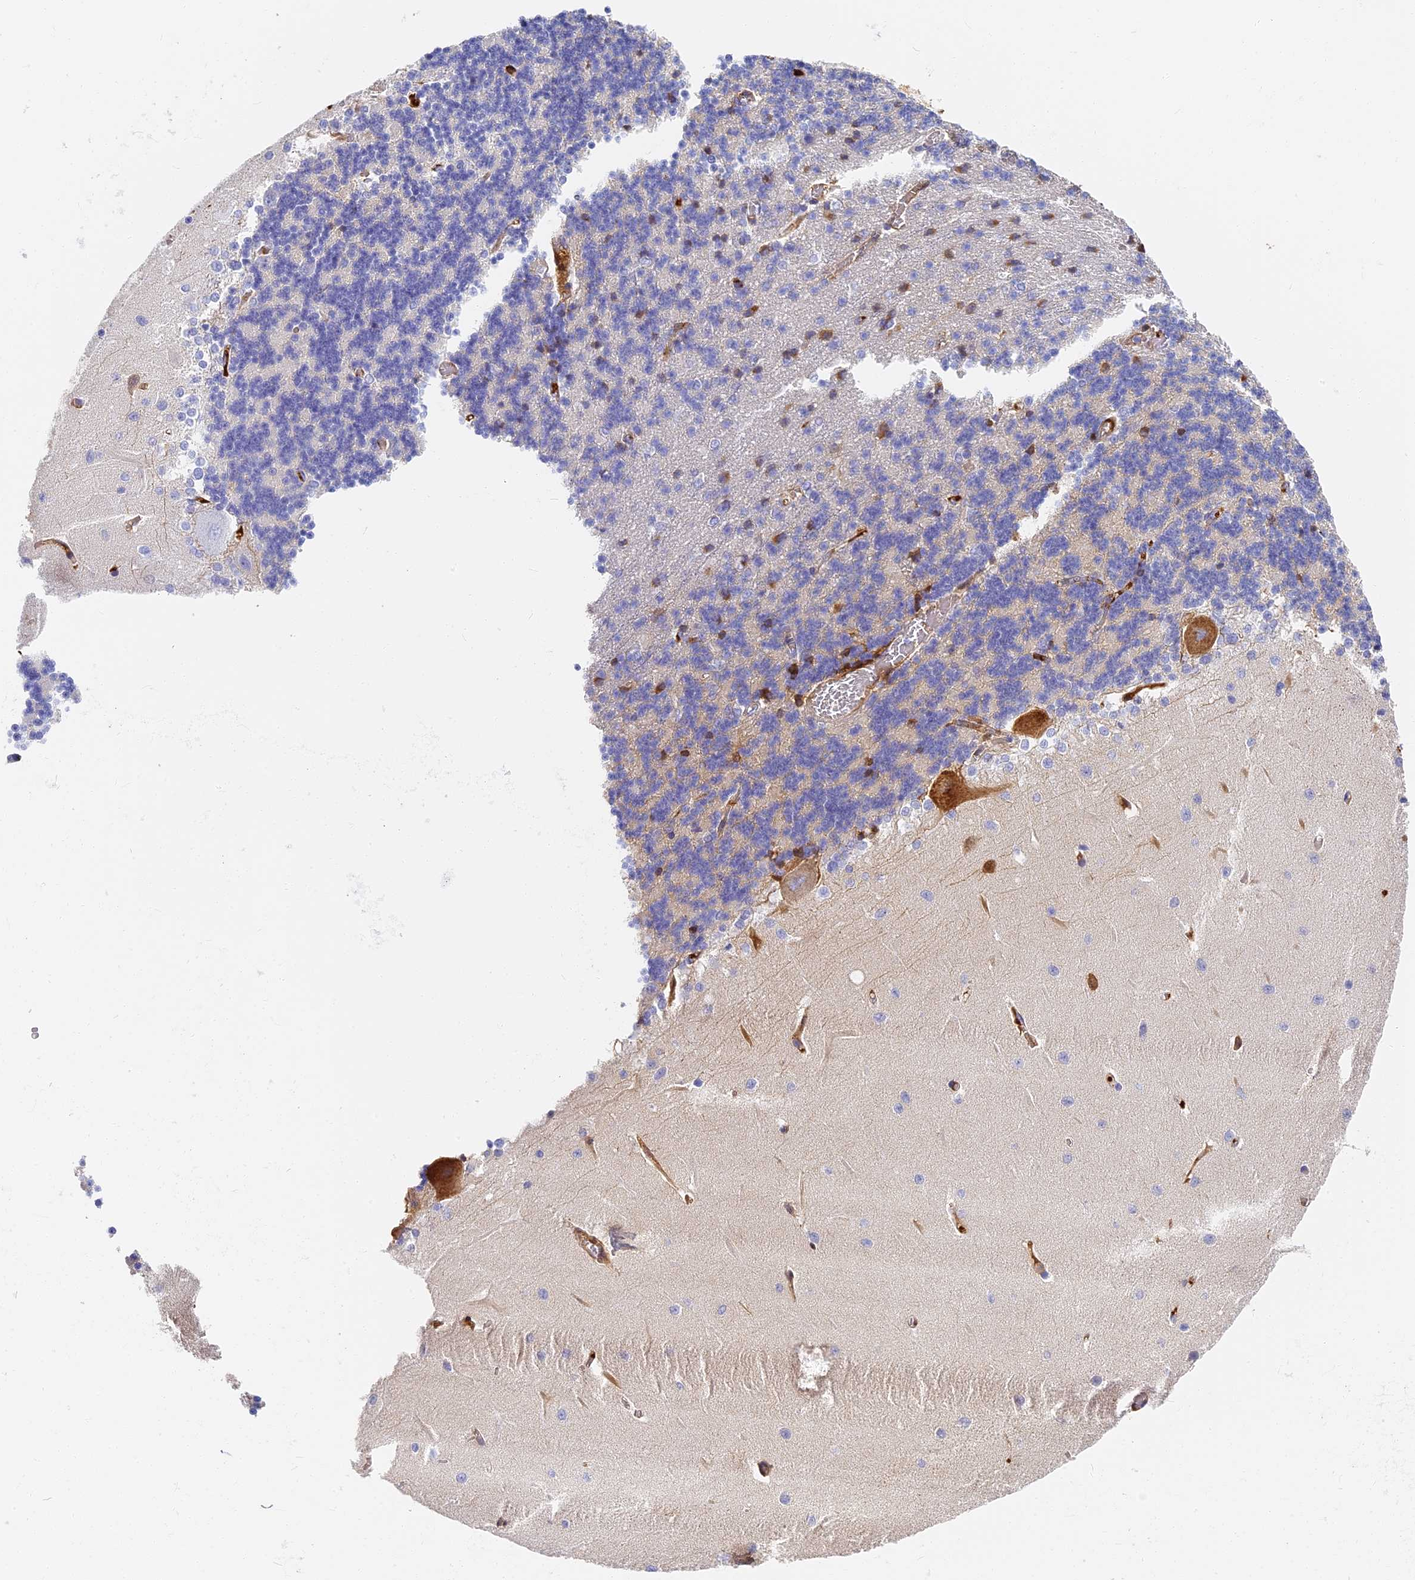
{"staining": {"intensity": "negative", "quantity": "none", "location": "none"}, "tissue": "cerebellum", "cell_type": "Cells in granular layer", "image_type": "normal", "snomed": [{"axis": "morphology", "description": "Normal tissue, NOS"}, {"axis": "topography", "description": "Cerebellum"}], "caption": "Cells in granular layer show no significant expression in unremarkable cerebellum. (Brightfield microscopy of DAB IHC at high magnification).", "gene": "ITIH1", "patient": {"sex": "male", "age": 37}}